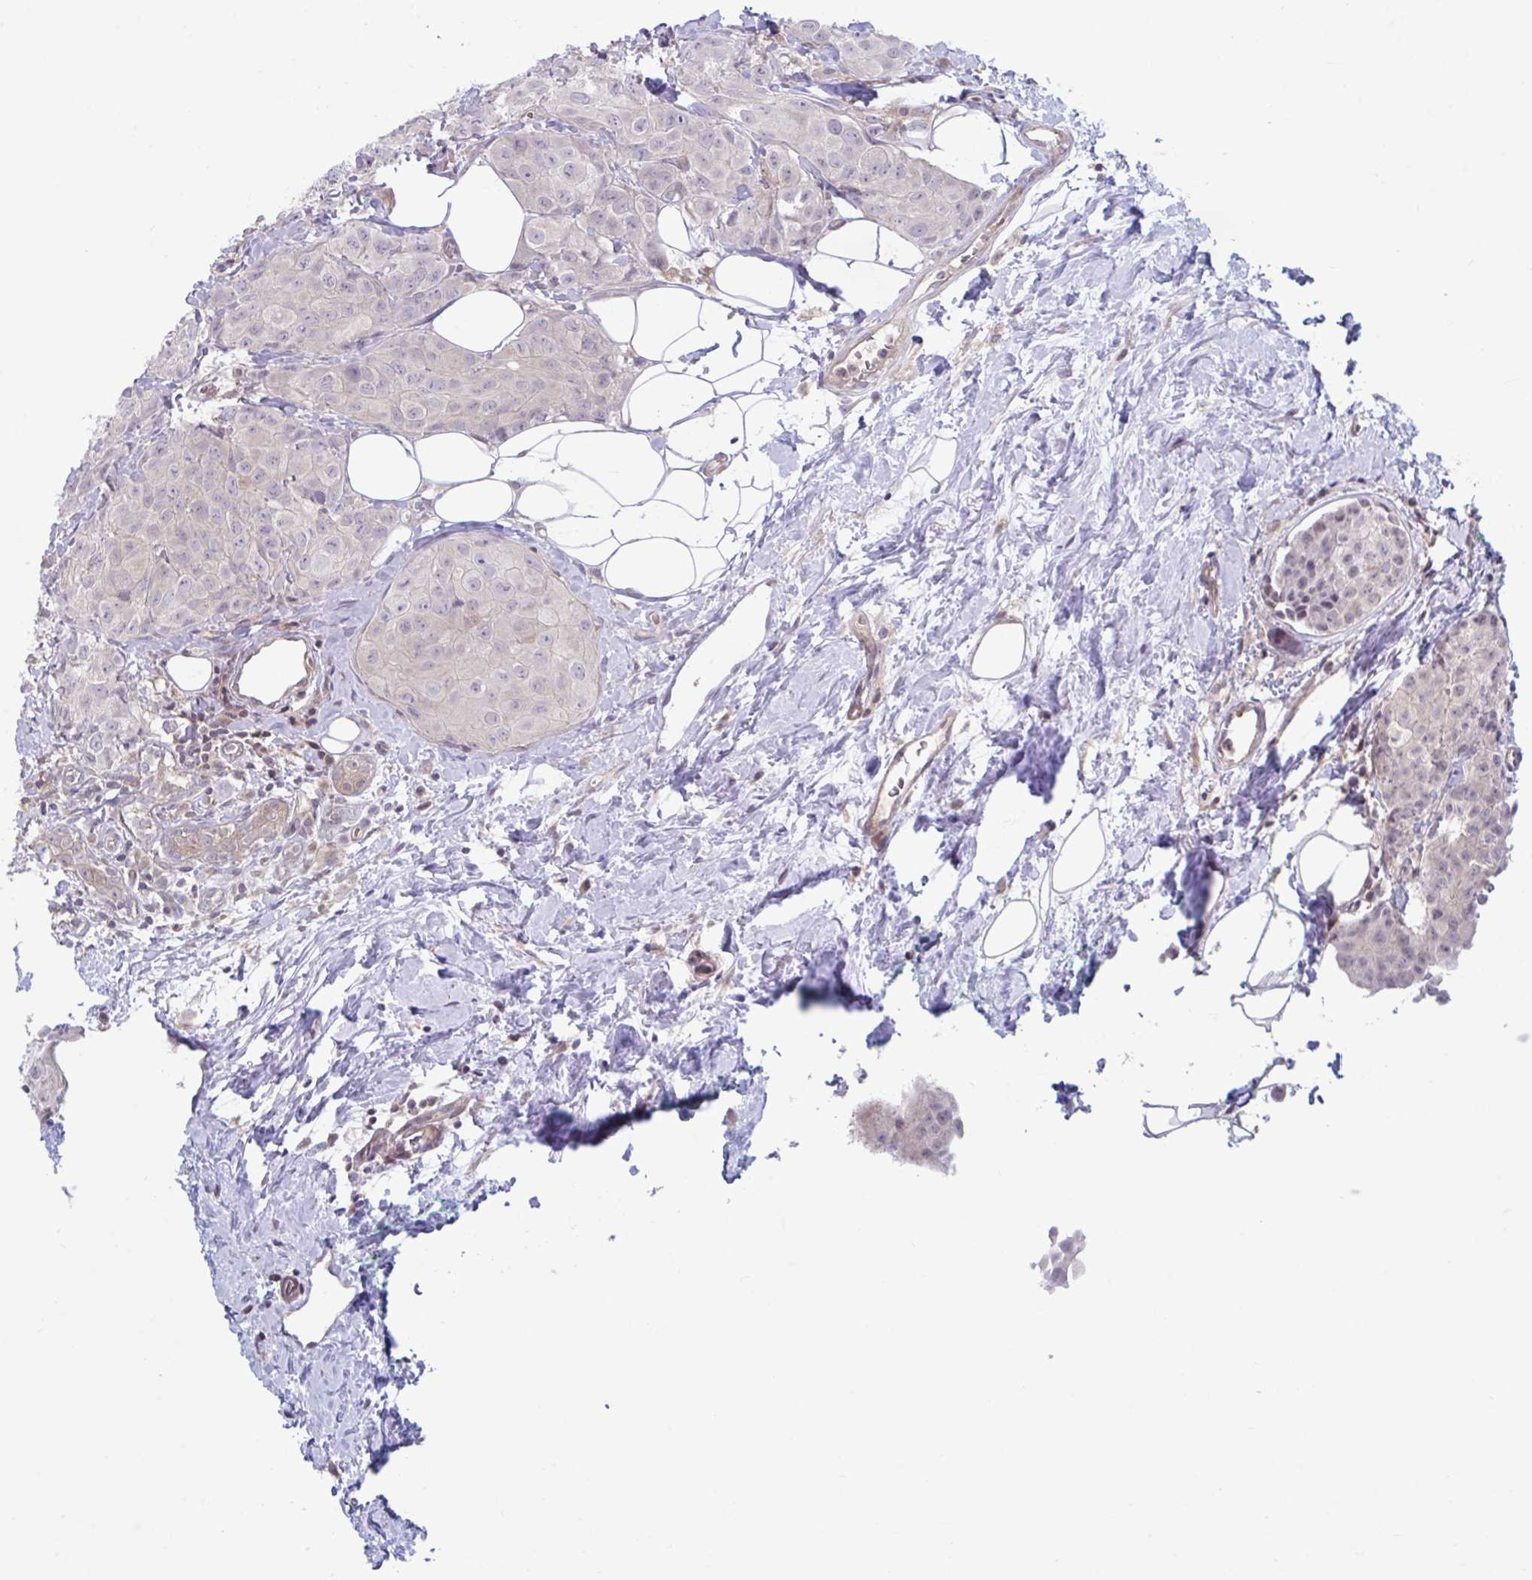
{"staining": {"intensity": "weak", "quantity": "<25%", "location": "nuclear"}, "tissue": "breast cancer", "cell_type": "Tumor cells", "image_type": "cancer", "snomed": [{"axis": "morphology", "description": "Duct carcinoma"}, {"axis": "topography", "description": "Breast"}], "caption": "IHC histopathology image of neoplastic tissue: human breast cancer stained with DAB demonstrates no significant protein expression in tumor cells. The staining is performed using DAB brown chromogen with nuclei counter-stained in using hematoxylin.", "gene": "IST1", "patient": {"sex": "female", "age": 43}}